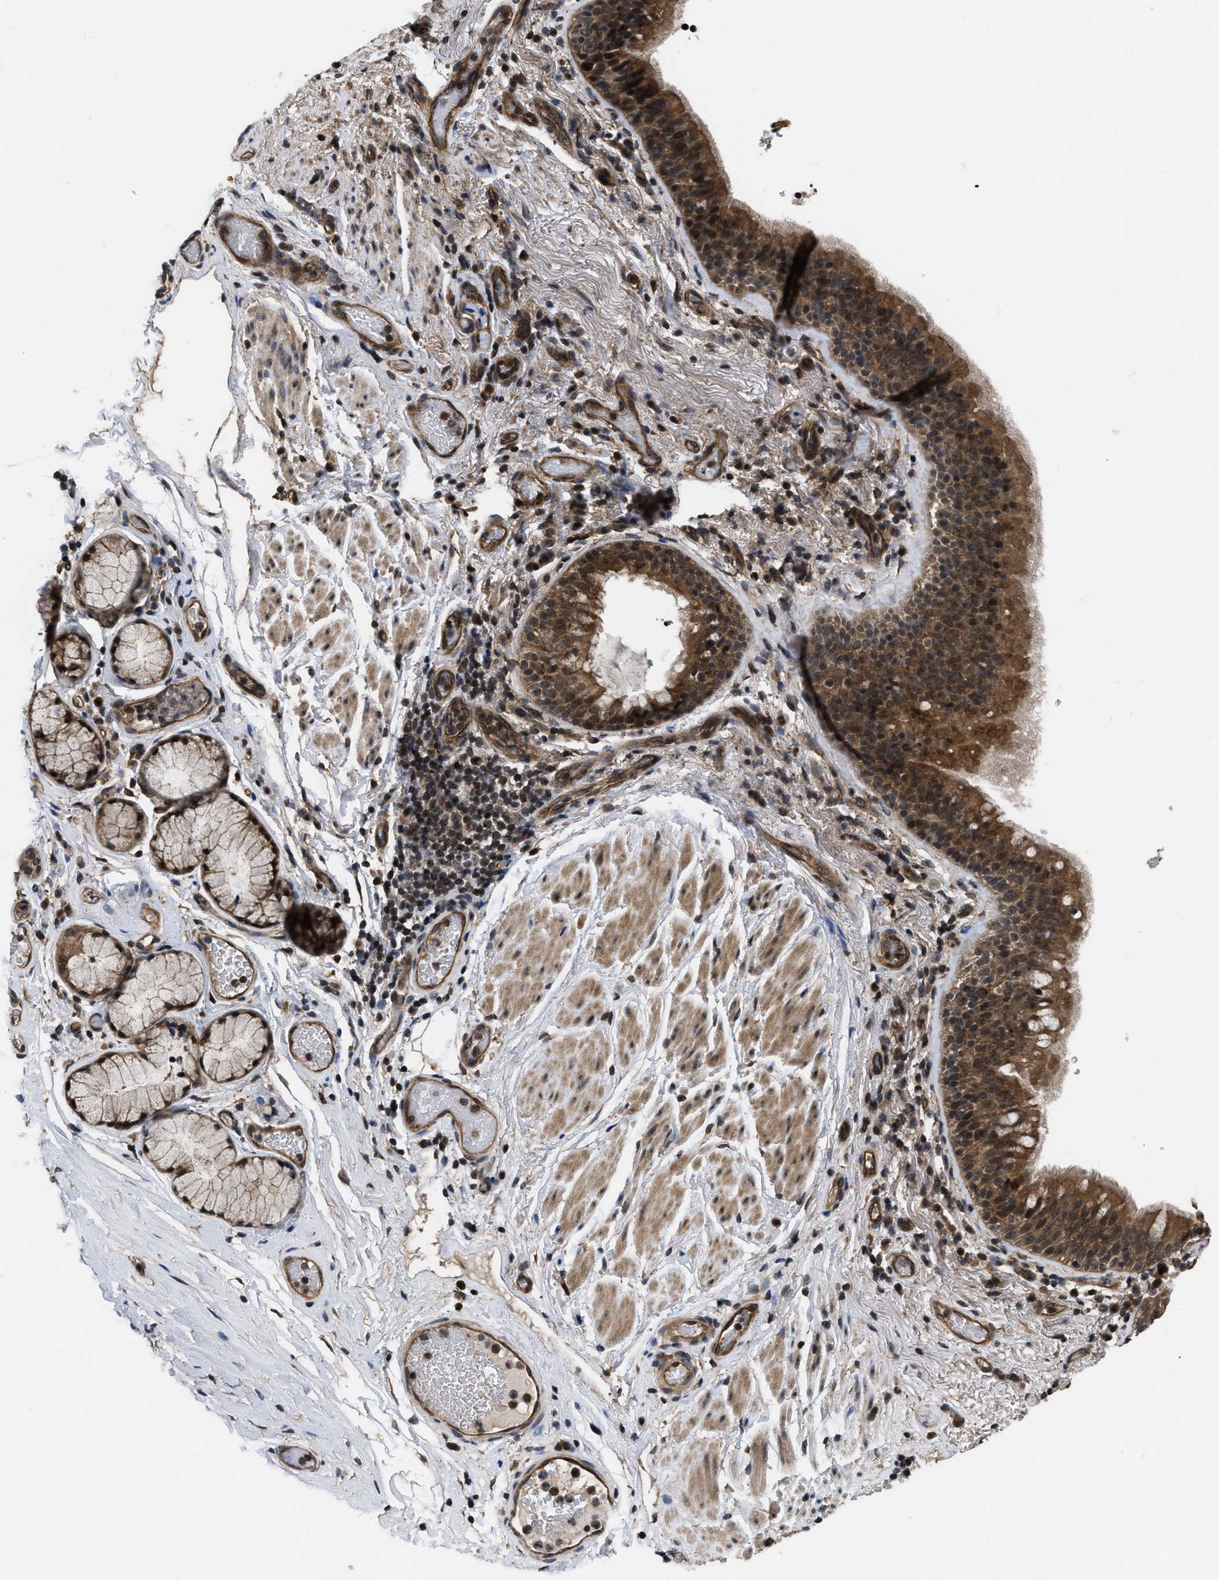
{"staining": {"intensity": "moderate", "quantity": ">75%", "location": "cytoplasmic/membranous,nuclear"}, "tissue": "bronchus", "cell_type": "Respiratory epithelial cells", "image_type": "normal", "snomed": [{"axis": "morphology", "description": "Normal tissue, NOS"}, {"axis": "morphology", "description": "Inflammation, NOS"}, {"axis": "topography", "description": "Cartilage tissue"}, {"axis": "topography", "description": "Bronchus"}], "caption": "Immunohistochemical staining of normal bronchus reveals medium levels of moderate cytoplasmic/membranous,nuclear staining in approximately >75% of respiratory epithelial cells.", "gene": "DNAJC14", "patient": {"sex": "male", "age": 77}}